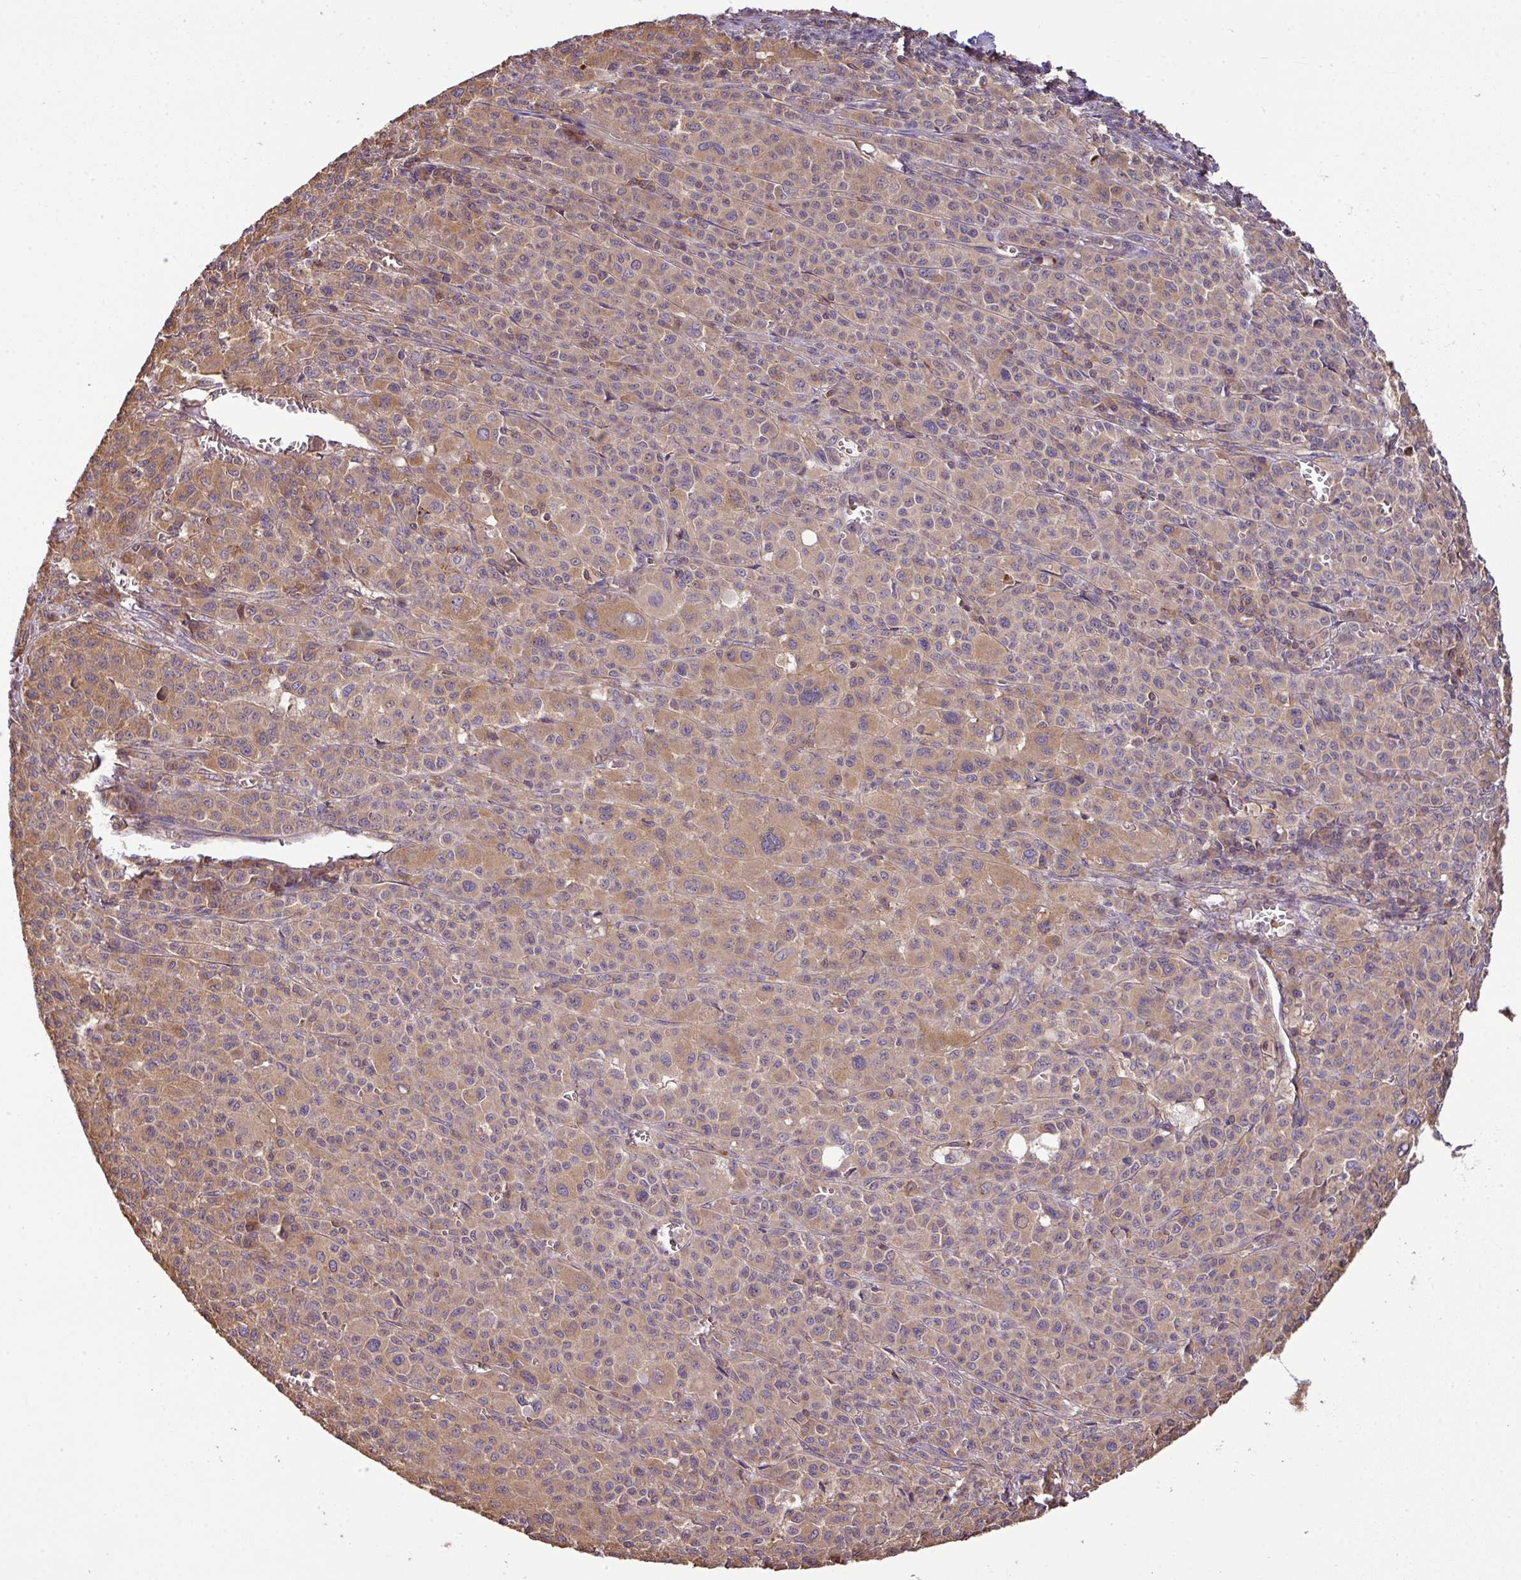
{"staining": {"intensity": "moderate", "quantity": "25%-75%", "location": "cytoplasmic/membranous,nuclear"}, "tissue": "melanoma", "cell_type": "Tumor cells", "image_type": "cancer", "snomed": [{"axis": "morphology", "description": "Malignant melanoma, Metastatic site"}, {"axis": "topography", "description": "Skin"}], "caption": "Protein staining by IHC shows moderate cytoplasmic/membranous and nuclear staining in about 25%-75% of tumor cells in melanoma.", "gene": "VENTX", "patient": {"sex": "female", "age": 74}}